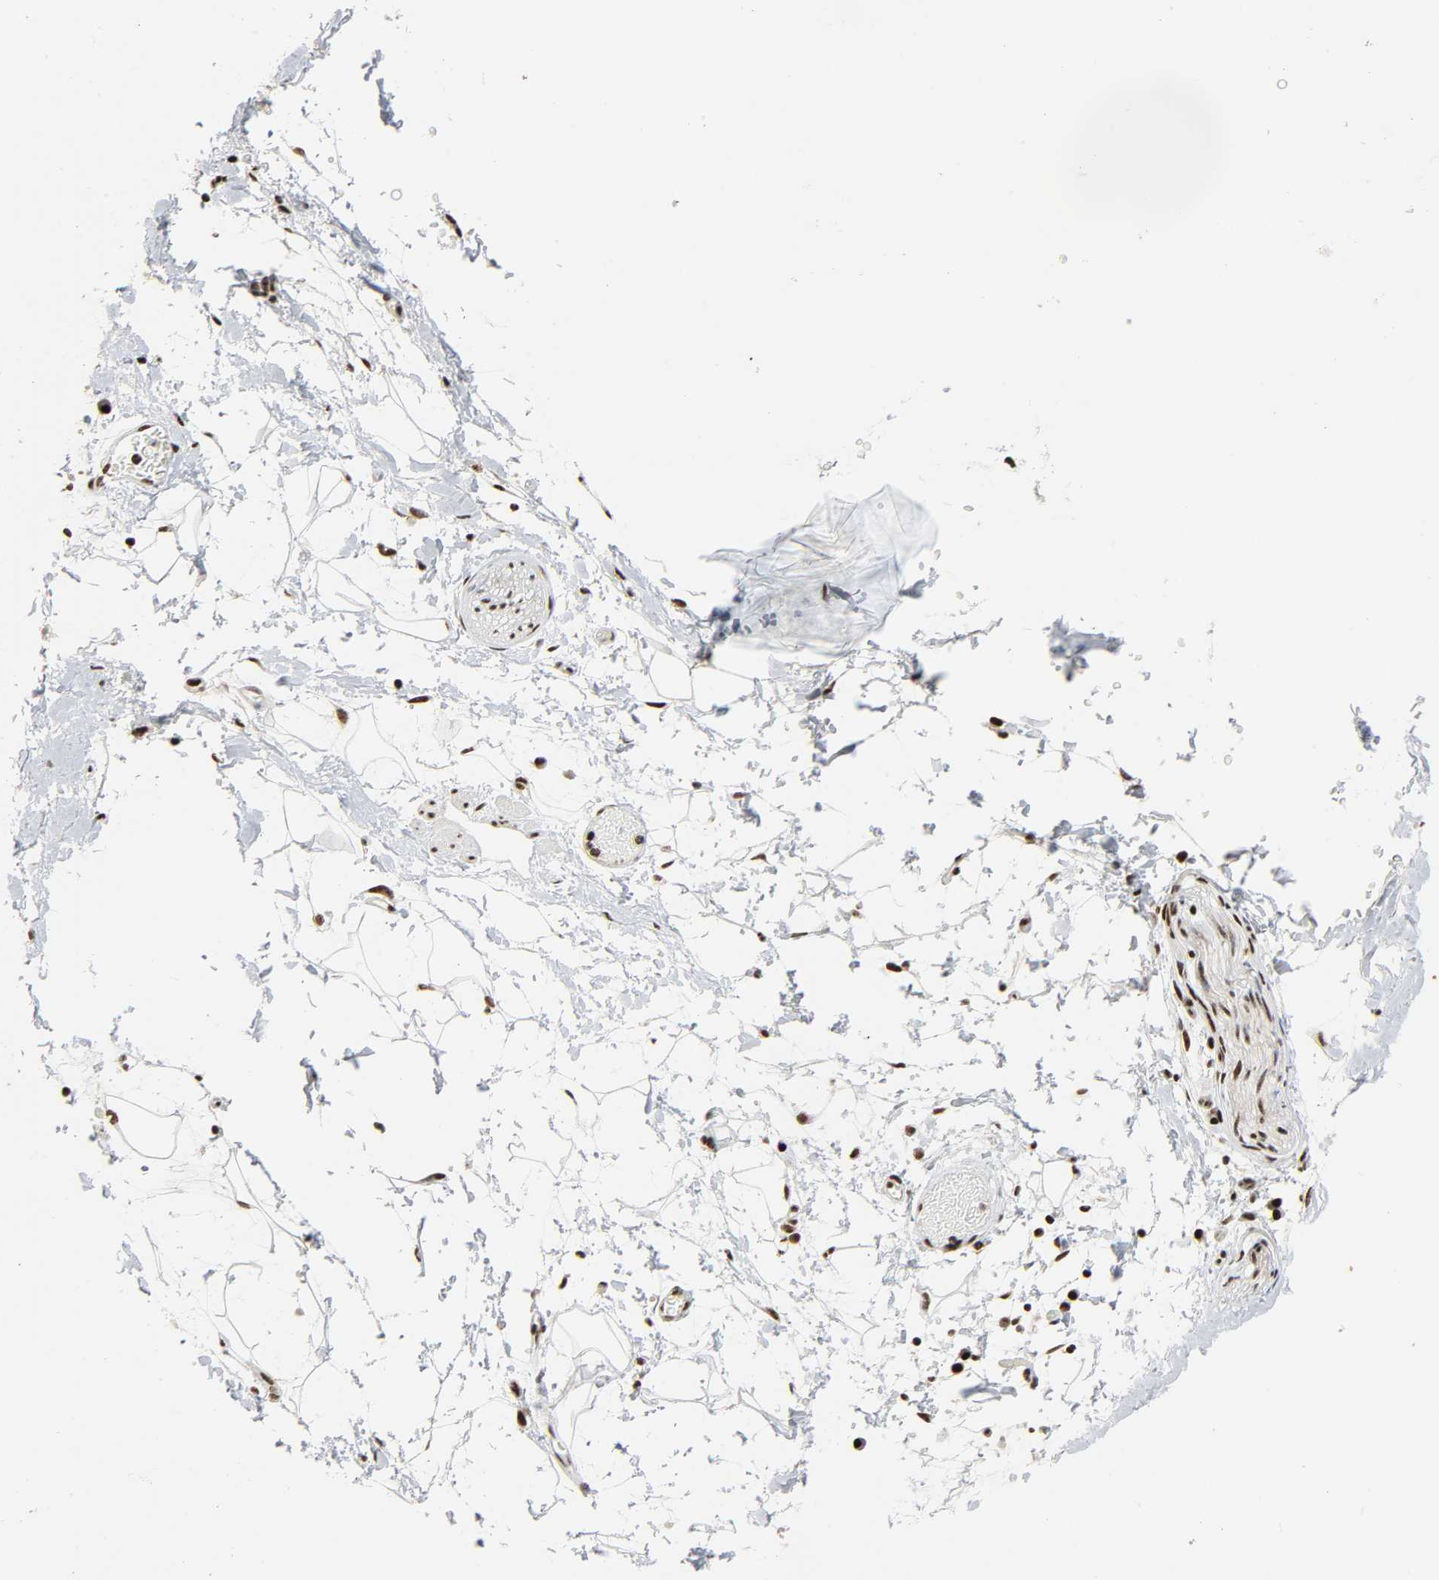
{"staining": {"intensity": "moderate", "quantity": ">75%", "location": "nuclear"}, "tissue": "adipose tissue", "cell_type": "Adipocytes", "image_type": "normal", "snomed": [{"axis": "morphology", "description": "Normal tissue, NOS"}, {"axis": "topography", "description": "Soft tissue"}], "caption": "Protein staining by IHC demonstrates moderate nuclear positivity in approximately >75% of adipocytes in normal adipose tissue. Immunohistochemistry (ihc) stains the protein in brown and the nuclei are stained blue.", "gene": "CDK9", "patient": {"sex": "male", "age": 72}}